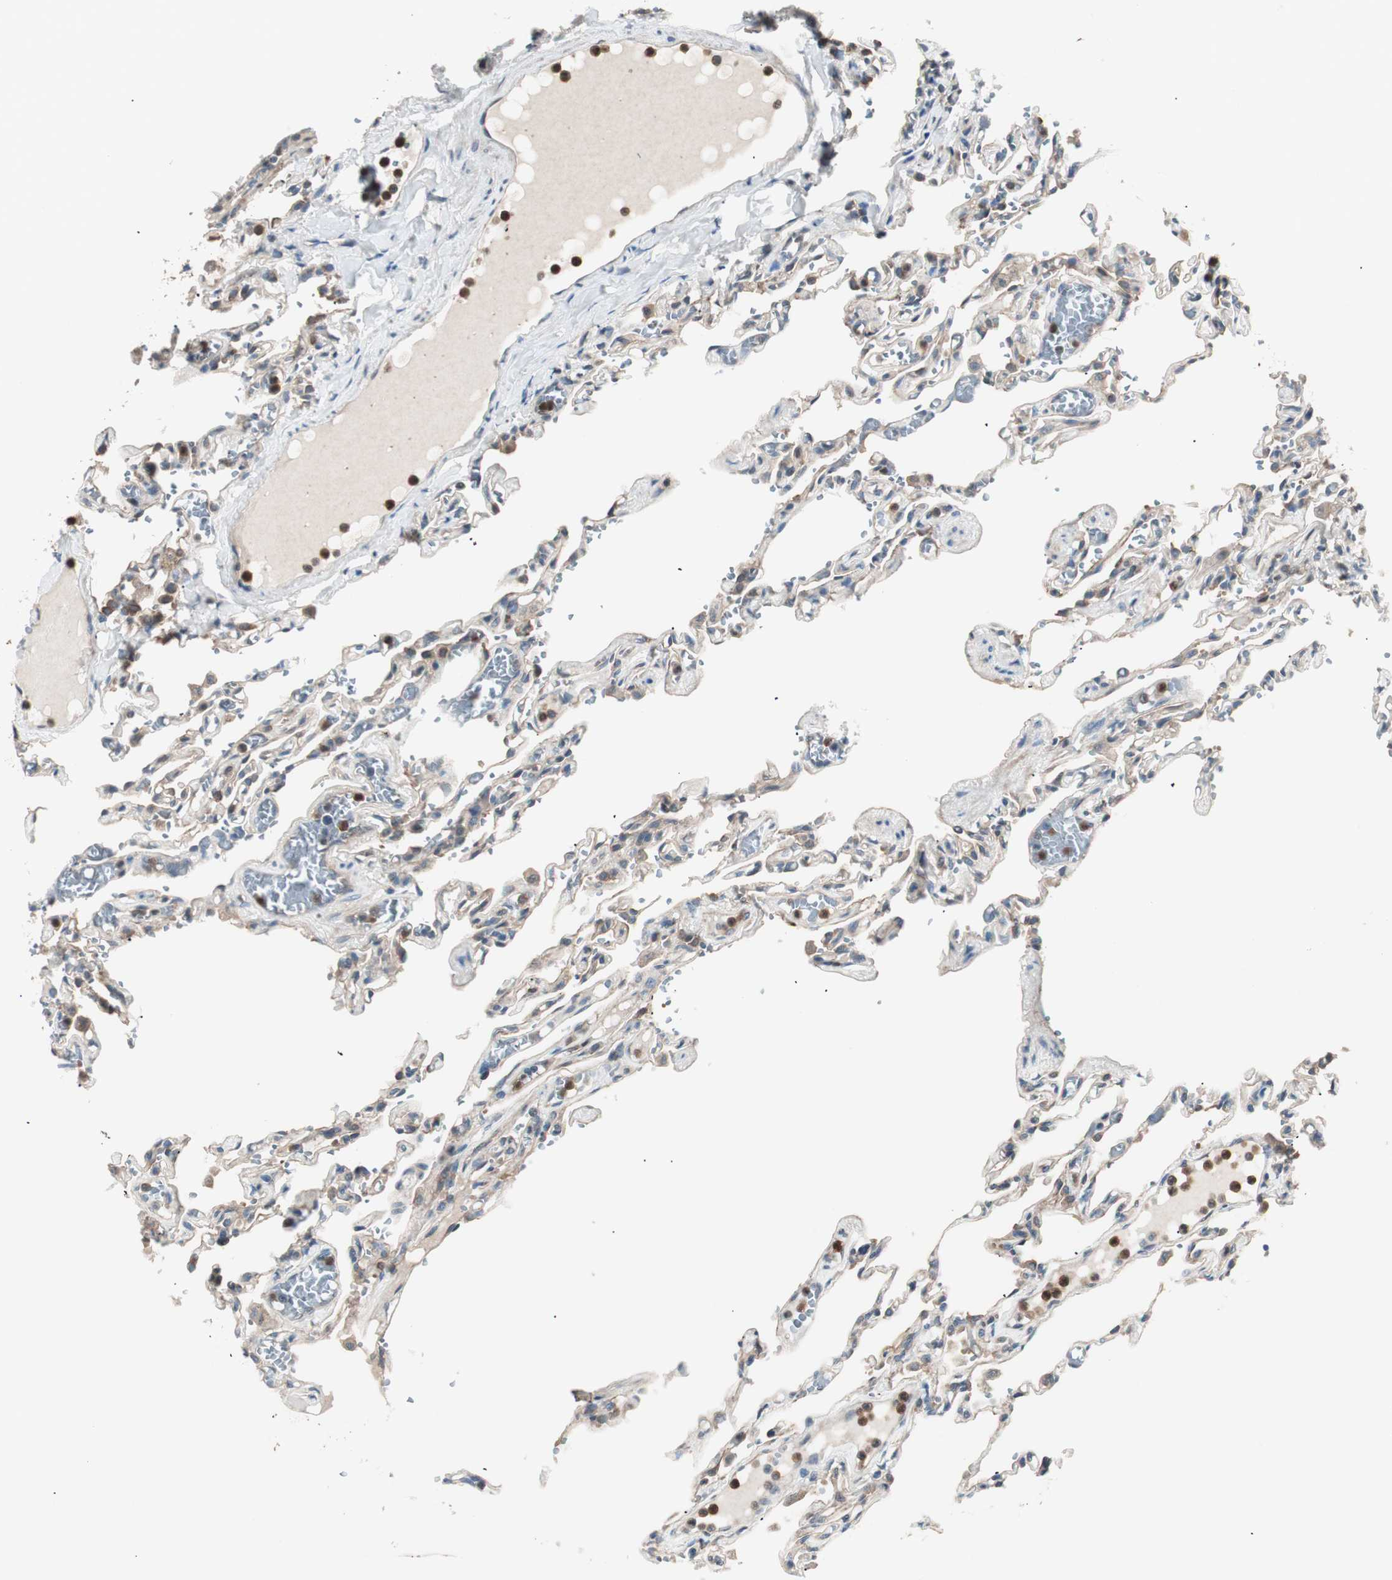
{"staining": {"intensity": "moderate", "quantity": ">75%", "location": "cytoplasmic/membranous"}, "tissue": "lung", "cell_type": "Alveolar cells", "image_type": "normal", "snomed": [{"axis": "morphology", "description": "Normal tissue, NOS"}, {"axis": "topography", "description": "Lung"}], "caption": "The image displays immunohistochemical staining of benign lung. There is moderate cytoplasmic/membranous expression is present in approximately >75% of alveolar cells. Nuclei are stained in blue.", "gene": "TSG101", "patient": {"sex": "male", "age": 21}}